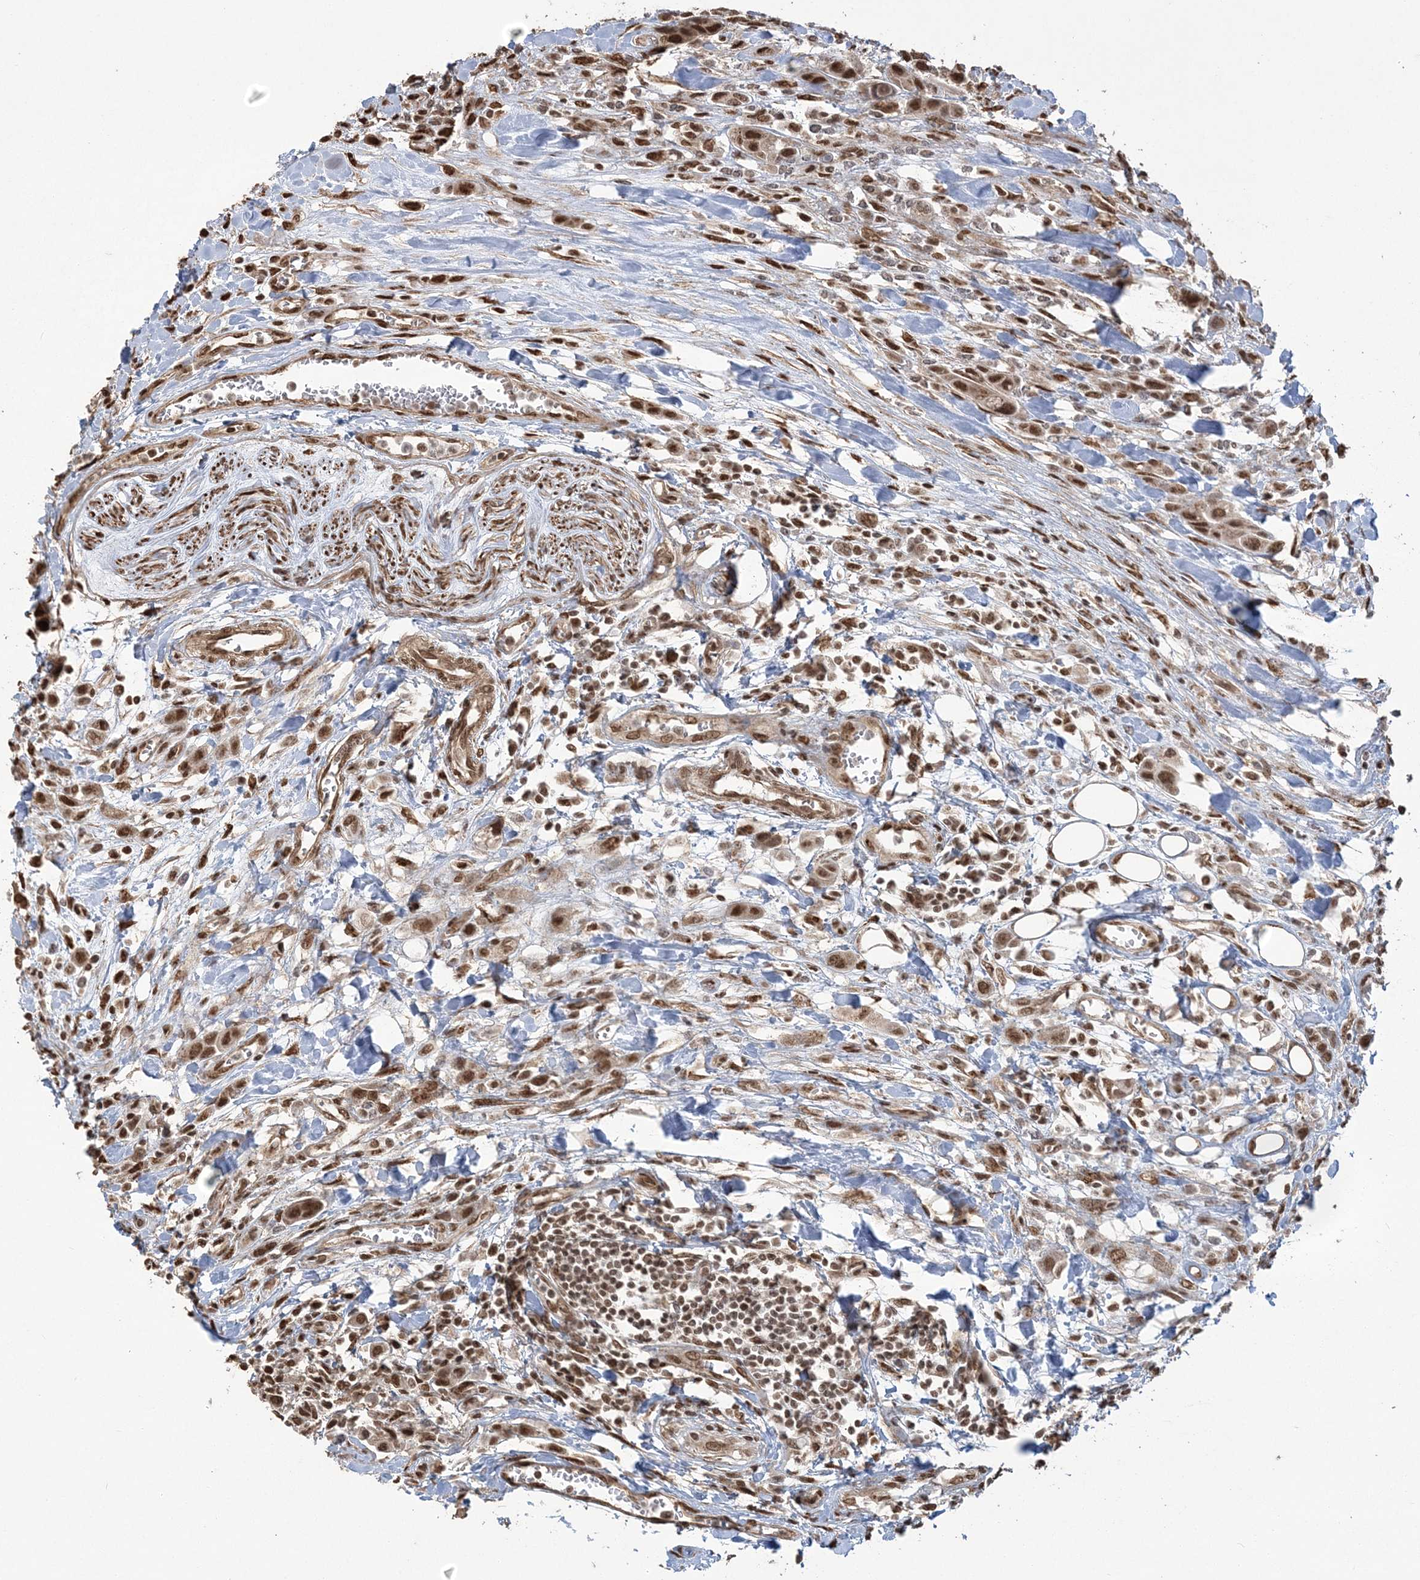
{"staining": {"intensity": "strong", "quantity": ">75%", "location": "nuclear"}, "tissue": "urothelial cancer", "cell_type": "Tumor cells", "image_type": "cancer", "snomed": [{"axis": "morphology", "description": "Urothelial carcinoma, High grade"}, {"axis": "topography", "description": "Urinary bladder"}], "caption": "Urothelial cancer tissue exhibits strong nuclear expression in about >75% of tumor cells, visualized by immunohistochemistry. The staining was performed using DAB (3,3'-diaminobenzidine), with brown indicating positive protein expression. Nuclei are stained blue with hematoxylin.", "gene": "ZNF839", "patient": {"sex": "male", "age": 50}}